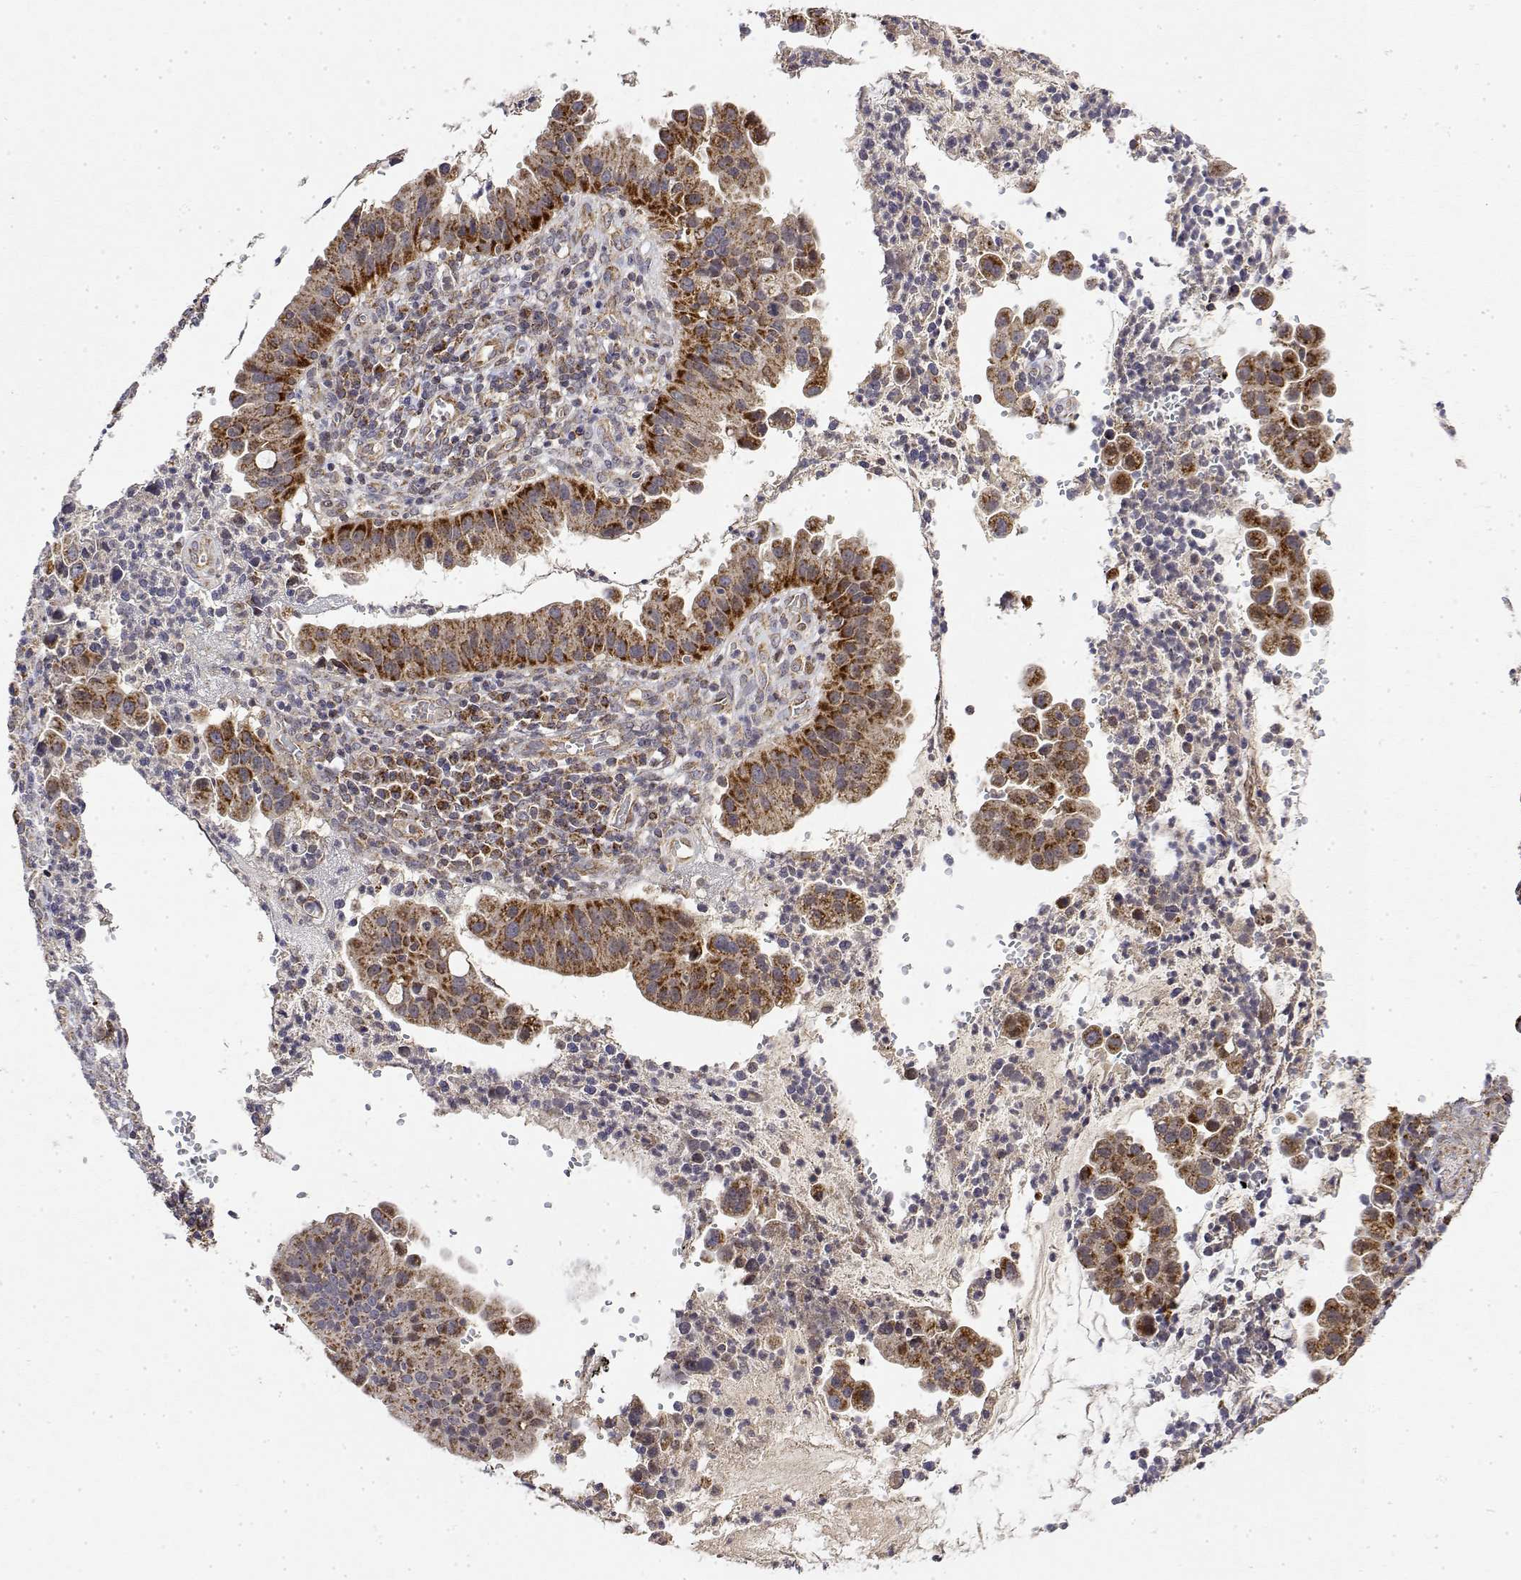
{"staining": {"intensity": "moderate", "quantity": ">75%", "location": "cytoplasmic/membranous"}, "tissue": "cervical cancer", "cell_type": "Tumor cells", "image_type": "cancer", "snomed": [{"axis": "morphology", "description": "Adenocarcinoma, NOS"}, {"axis": "topography", "description": "Cervix"}], "caption": "Tumor cells demonstrate moderate cytoplasmic/membranous expression in approximately >75% of cells in adenocarcinoma (cervical). The staining was performed using DAB, with brown indicating positive protein expression. Nuclei are stained blue with hematoxylin.", "gene": "GADD45GIP1", "patient": {"sex": "female", "age": 34}}